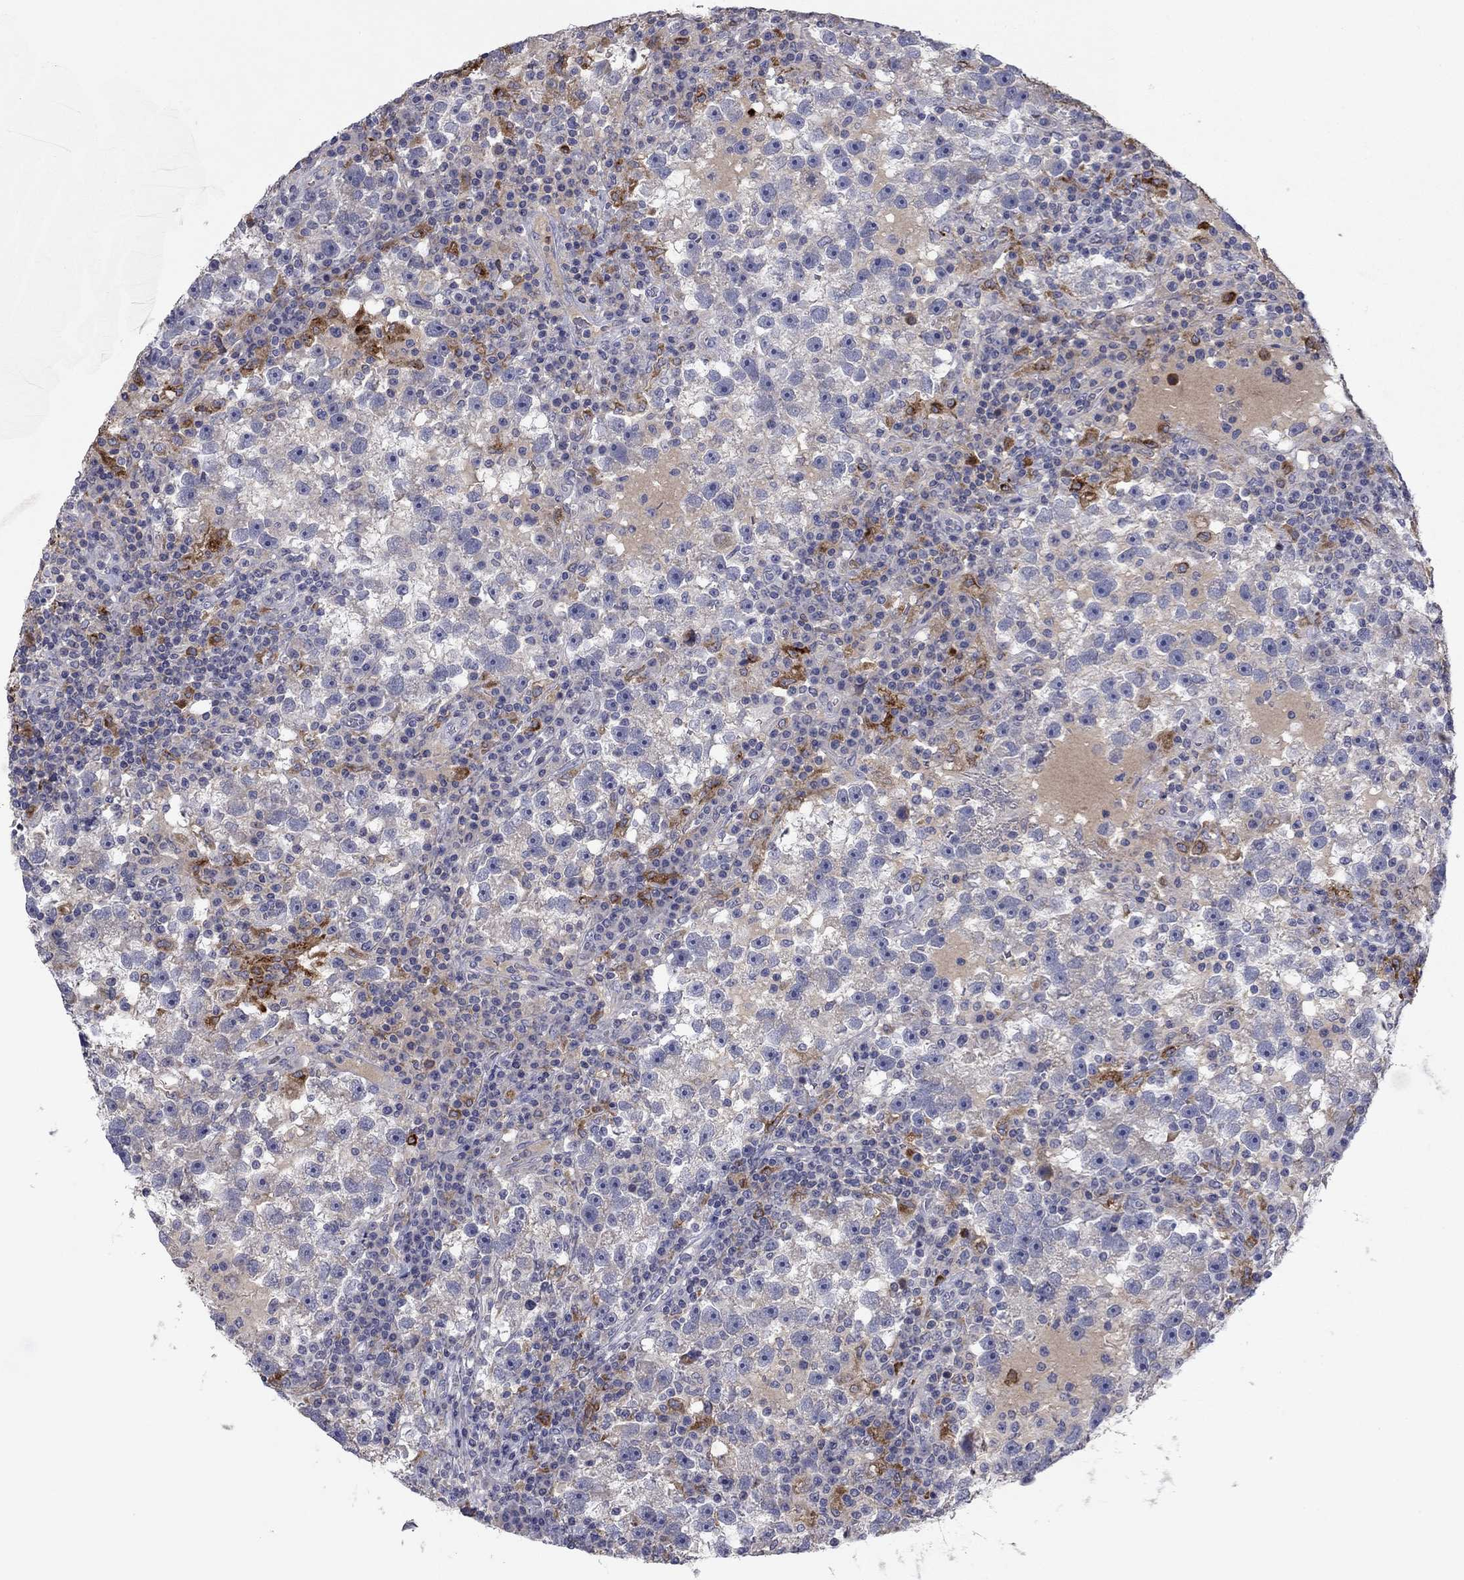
{"staining": {"intensity": "negative", "quantity": "none", "location": "none"}, "tissue": "testis cancer", "cell_type": "Tumor cells", "image_type": "cancer", "snomed": [{"axis": "morphology", "description": "Seminoma, NOS"}, {"axis": "topography", "description": "Testis"}], "caption": "Immunohistochemical staining of human testis cancer (seminoma) displays no significant staining in tumor cells.", "gene": "PTGDS", "patient": {"sex": "male", "age": 47}}